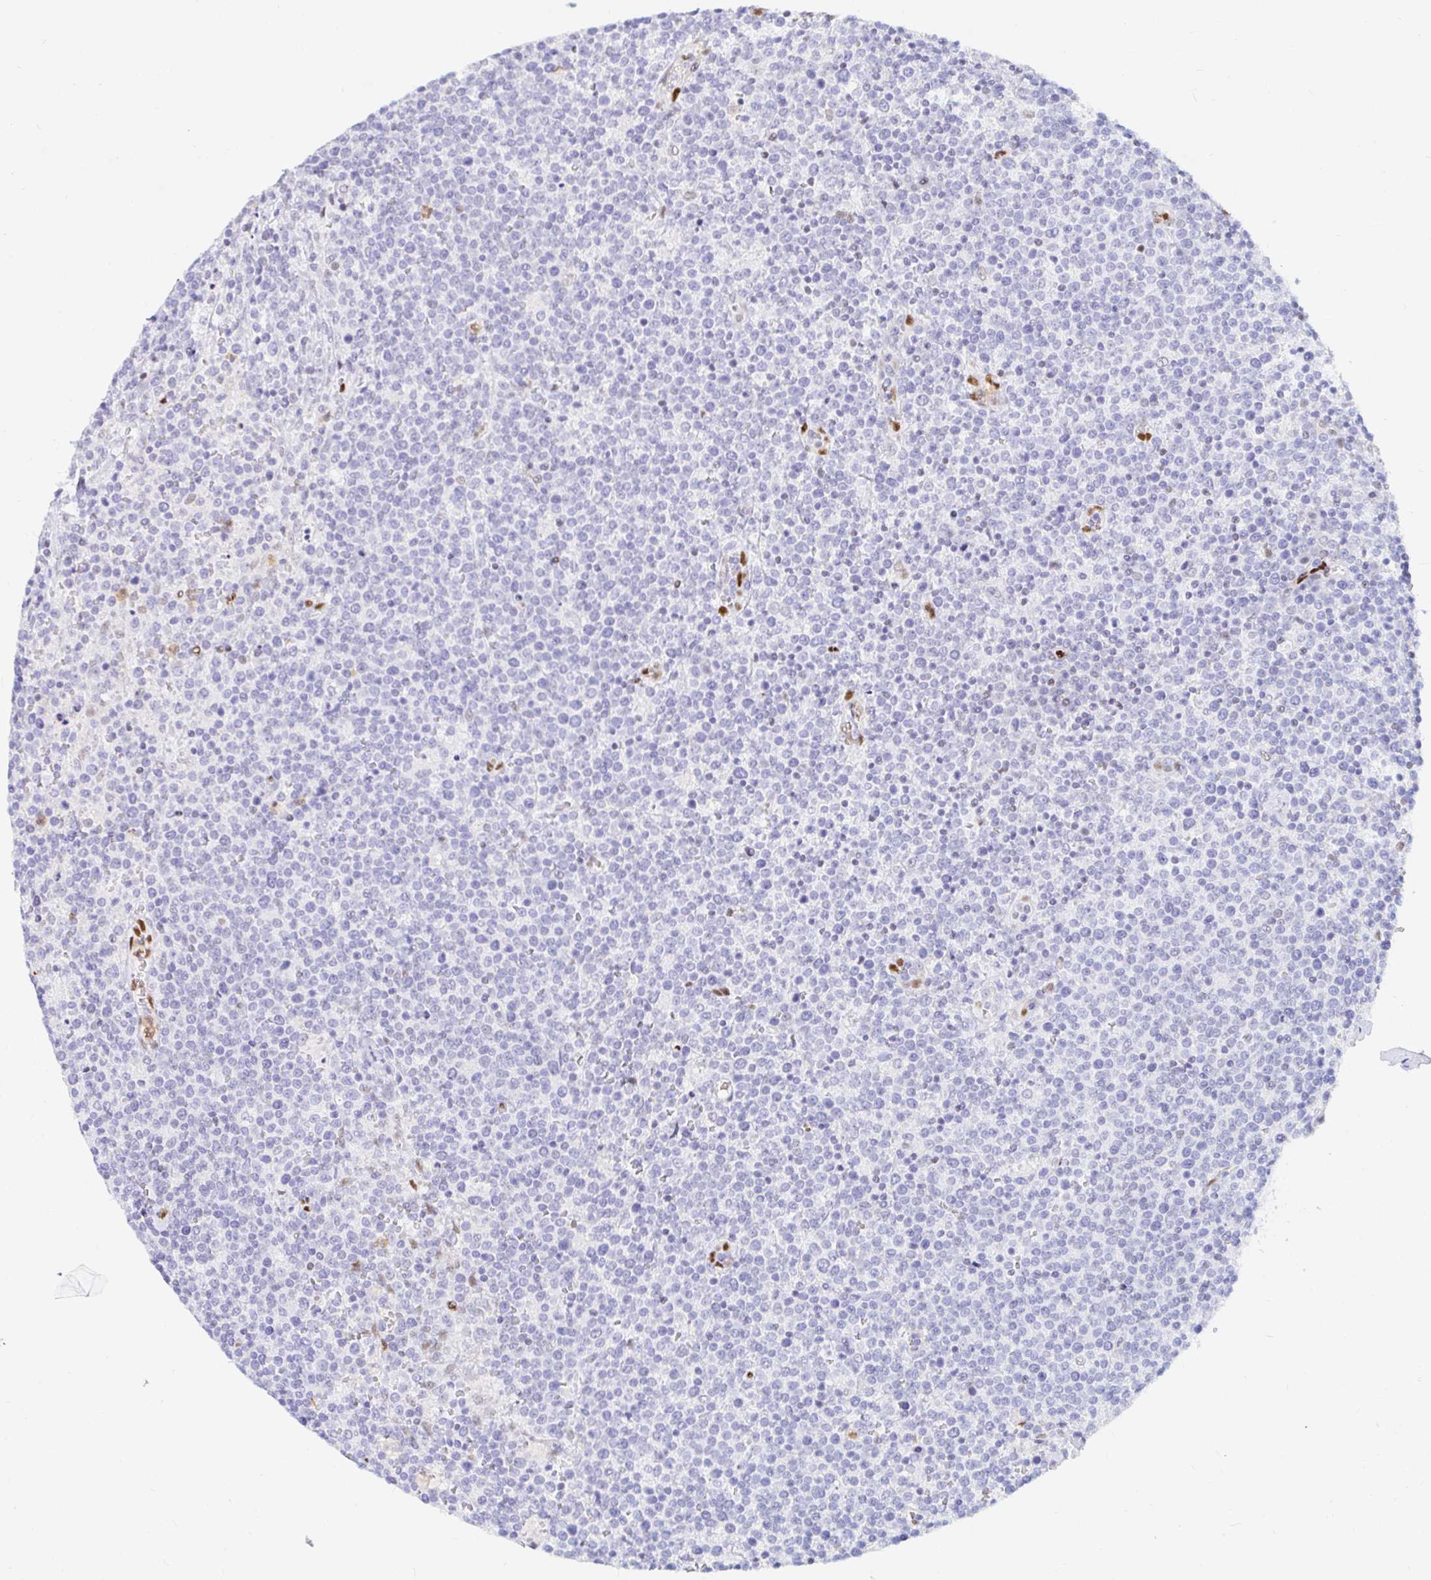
{"staining": {"intensity": "negative", "quantity": "none", "location": "none"}, "tissue": "lymphoma", "cell_type": "Tumor cells", "image_type": "cancer", "snomed": [{"axis": "morphology", "description": "Malignant lymphoma, non-Hodgkin's type, High grade"}, {"axis": "topography", "description": "Lymph node"}], "caption": "There is no significant positivity in tumor cells of high-grade malignant lymphoma, non-Hodgkin's type.", "gene": "HINFP", "patient": {"sex": "male", "age": 61}}